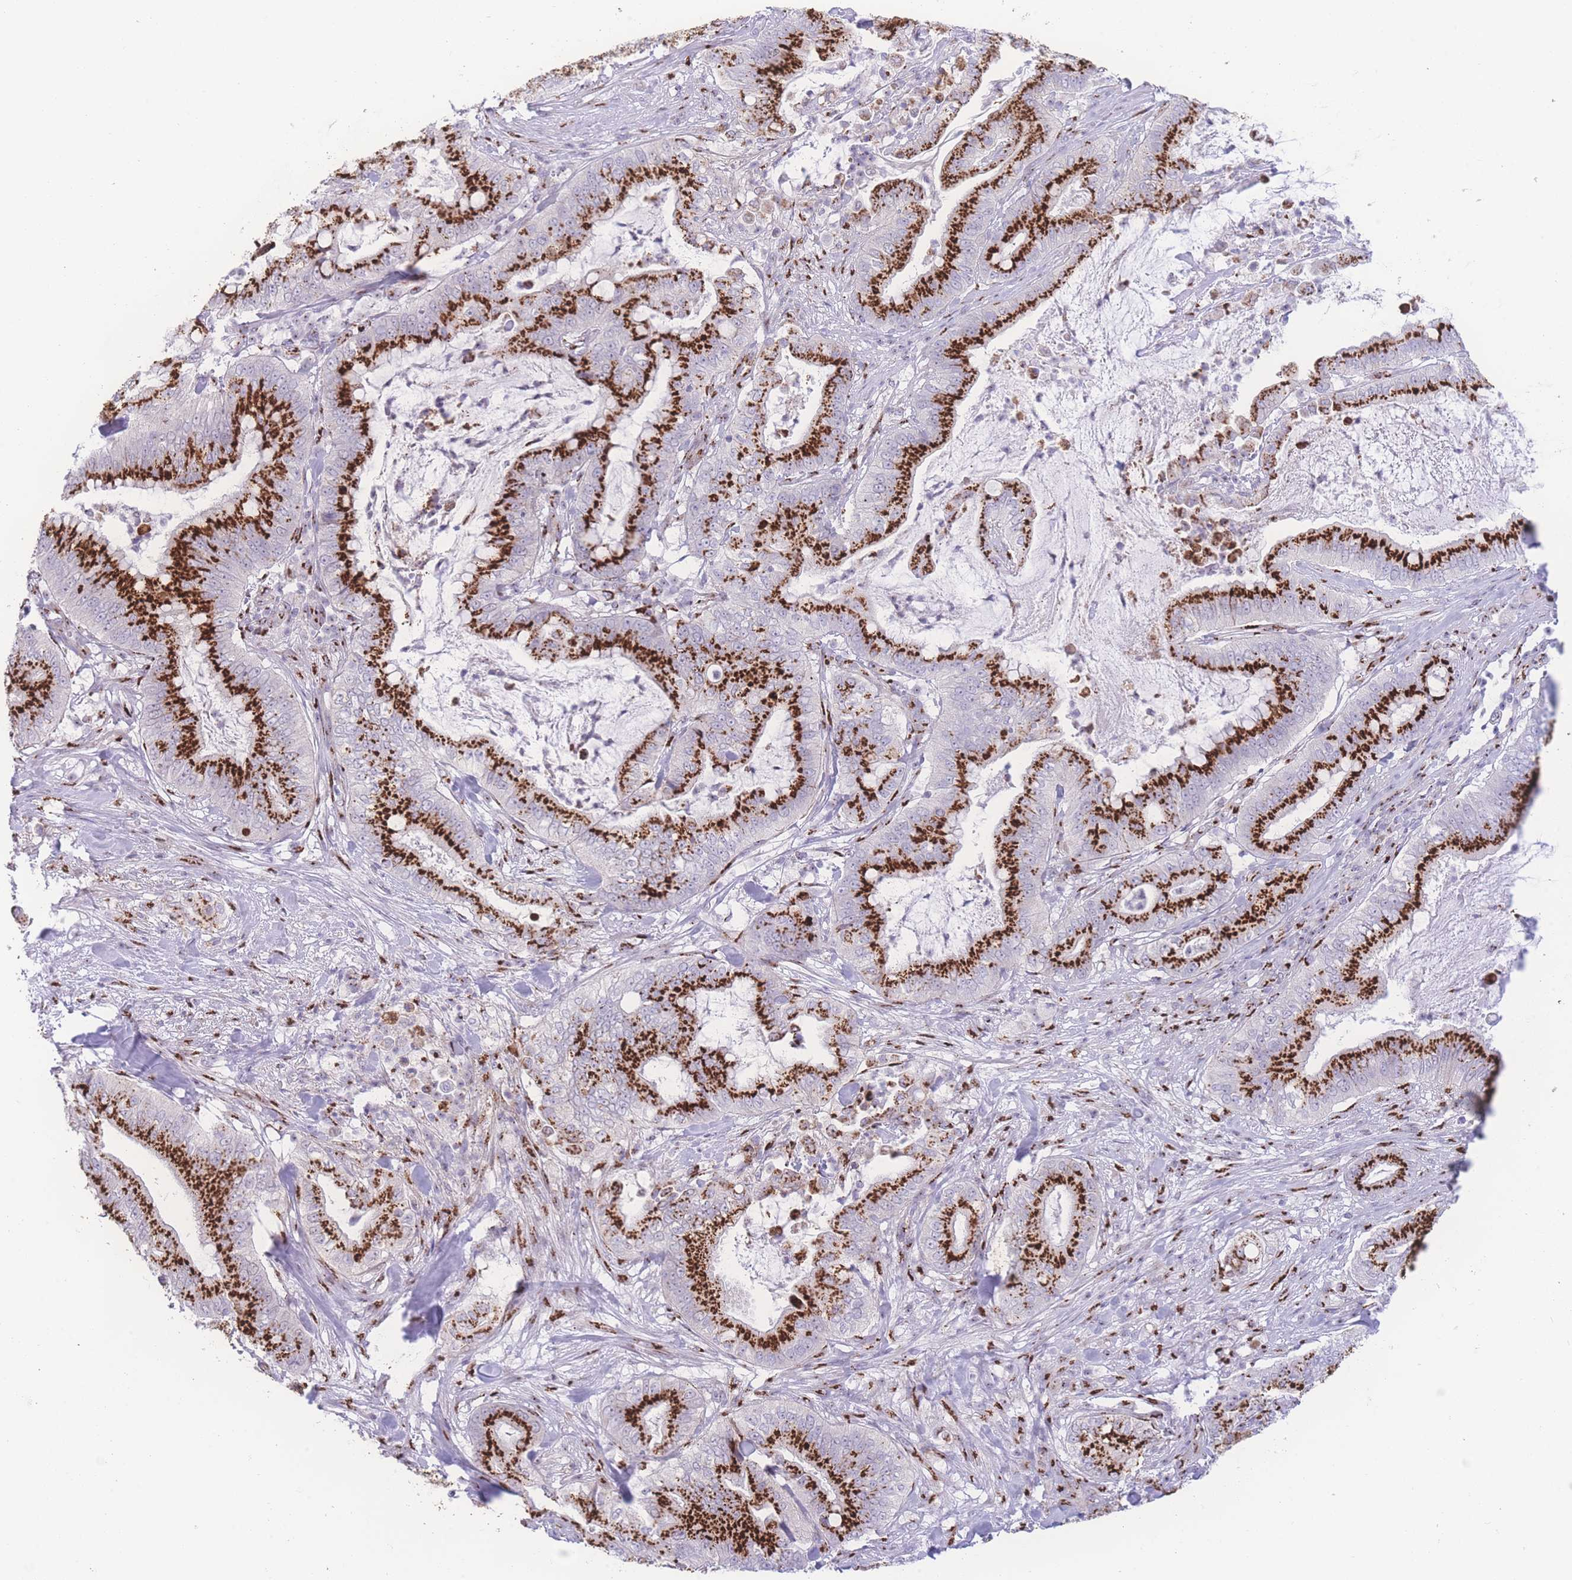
{"staining": {"intensity": "strong", "quantity": ">75%", "location": "cytoplasmic/membranous"}, "tissue": "pancreatic cancer", "cell_type": "Tumor cells", "image_type": "cancer", "snomed": [{"axis": "morphology", "description": "Adenocarcinoma, NOS"}, {"axis": "topography", "description": "Pancreas"}], "caption": "High-power microscopy captured an immunohistochemistry (IHC) micrograph of adenocarcinoma (pancreatic), revealing strong cytoplasmic/membranous expression in about >75% of tumor cells.", "gene": "GOLM2", "patient": {"sex": "male", "age": 71}}